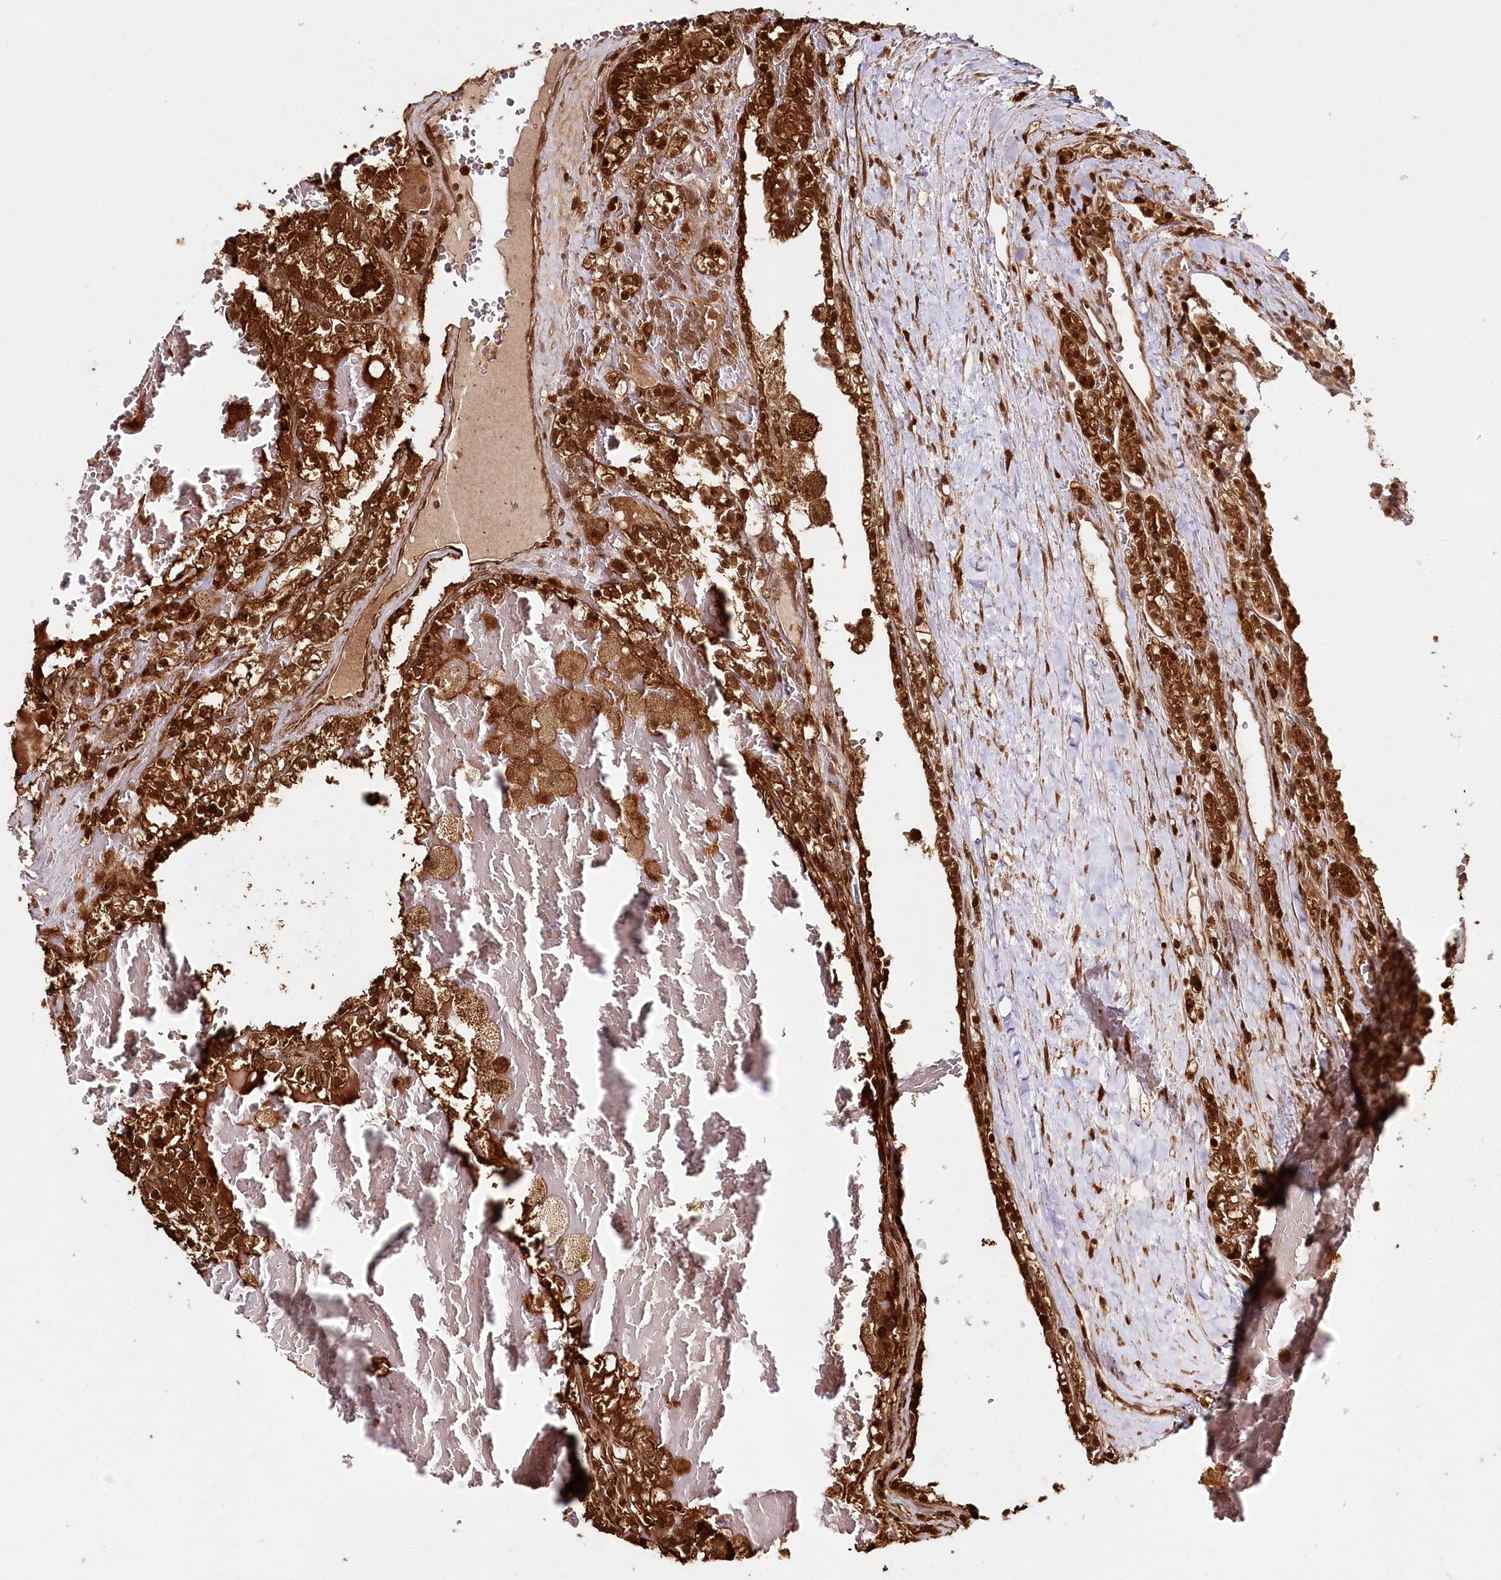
{"staining": {"intensity": "strong", "quantity": ">75%", "location": "cytoplasmic/membranous,nuclear"}, "tissue": "renal cancer", "cell_type": "Tumor cells", "image_type": "cancer", "snomed": [{"axis": "morphology", "description": "Adenocarcinoma, NOS"}, {"axis": "topography", "description": "Kidney"}], "caption": "A micrograph of human renal adenocarcinoma stained for a protein demonstrates strong cytoplasmic/membranous and nuclear brown staining in tumor cells.", "gene": "ULK2", "patient": {"sex": "female", "age": 56}}